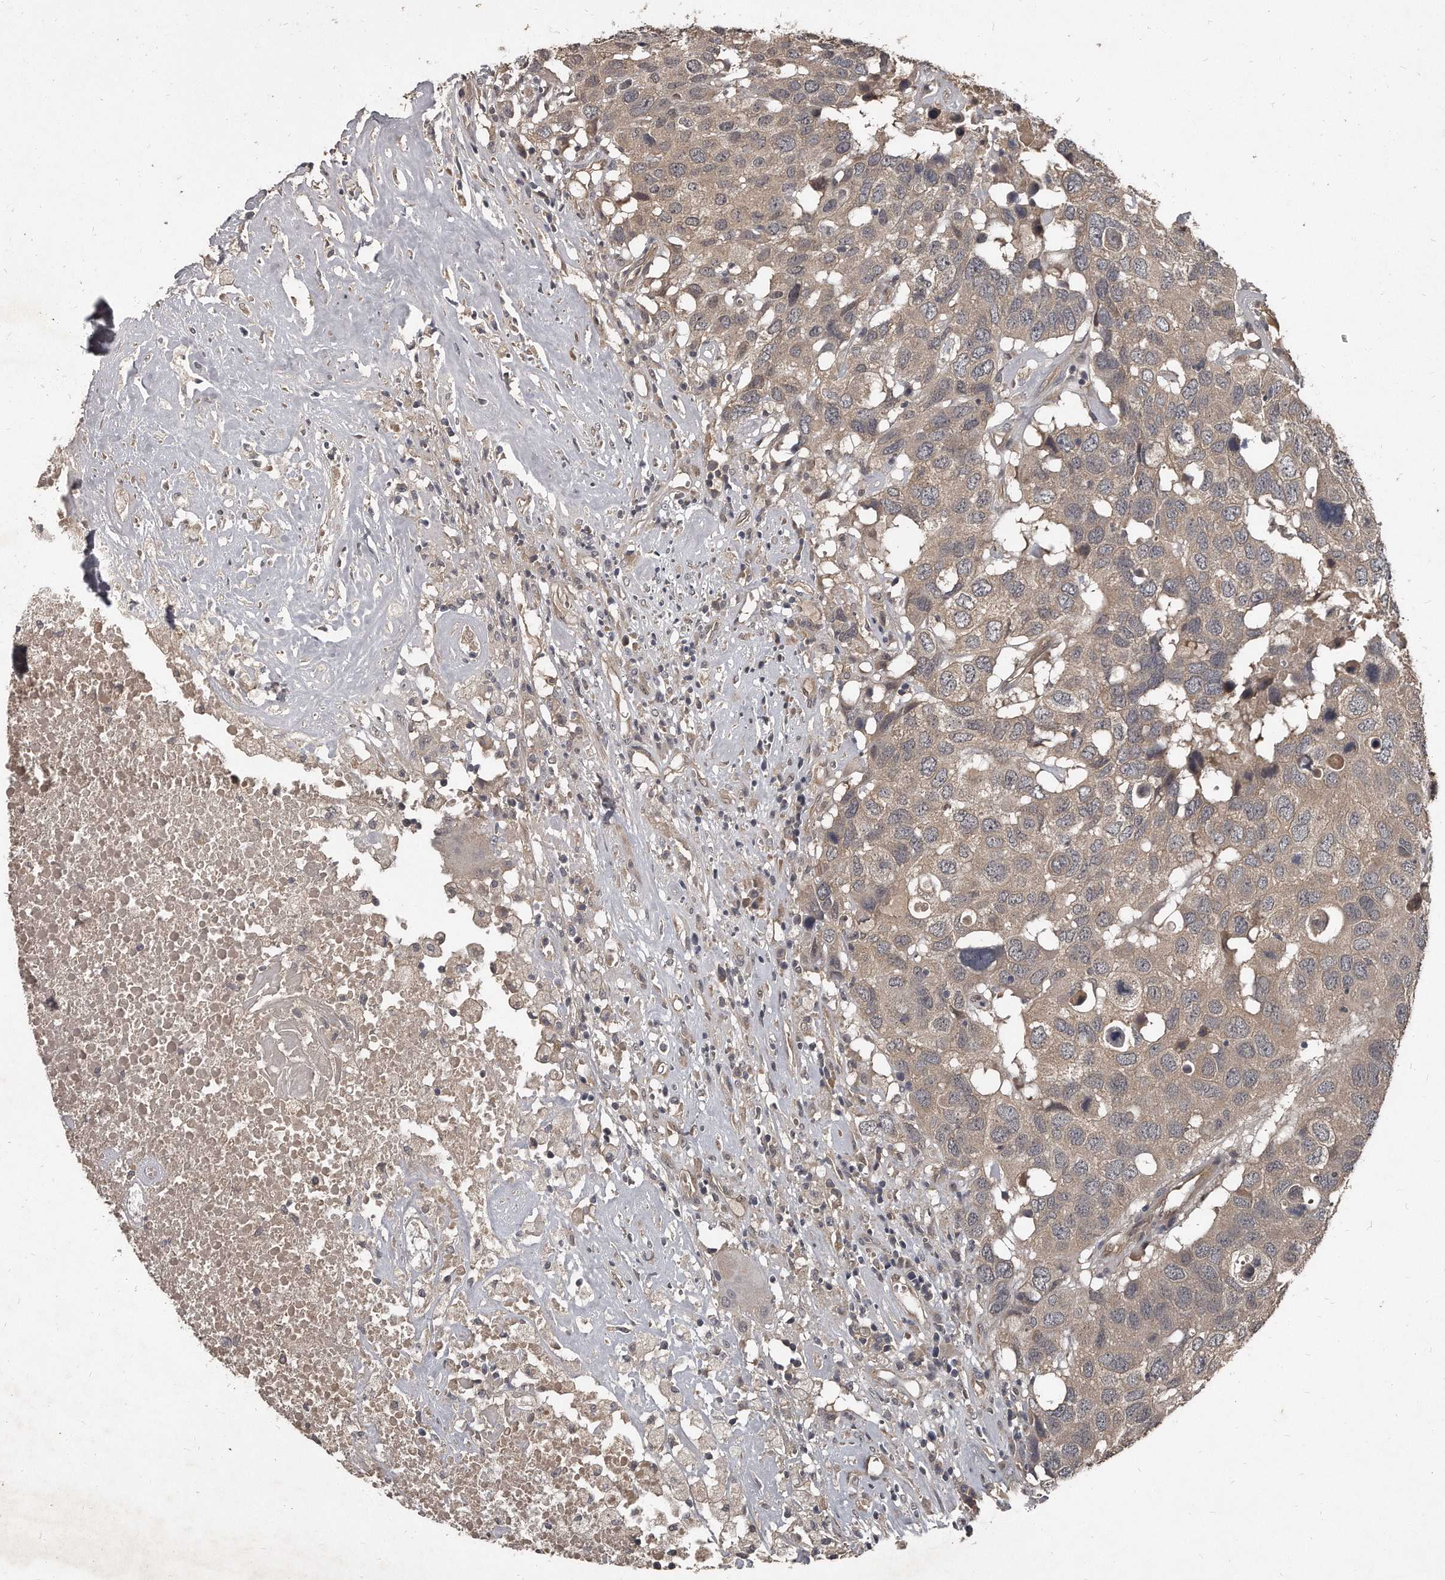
{"staining": {"intensity": "weak", "quantity": "25%-75%", "location": "cytoplasmic/membranous"}, "tissue": "head and neck cancer", "cell_type": "Tumor cells", "image_type": "cancer", "snomed": [{"axis": "morphology", "description": "Squamous cell carcinoma, NOS"}, {"axis": "topography", "description": "Head-Neck"}], "caption": "This is an image of IHC staining of head and neck cancer (squamous cell carcinoma), which shows weak positivity in the cytoplasmic/membranous of tumor cells.", "gene": "GRB10", "patient": {"sex": "male", "age": 66}}